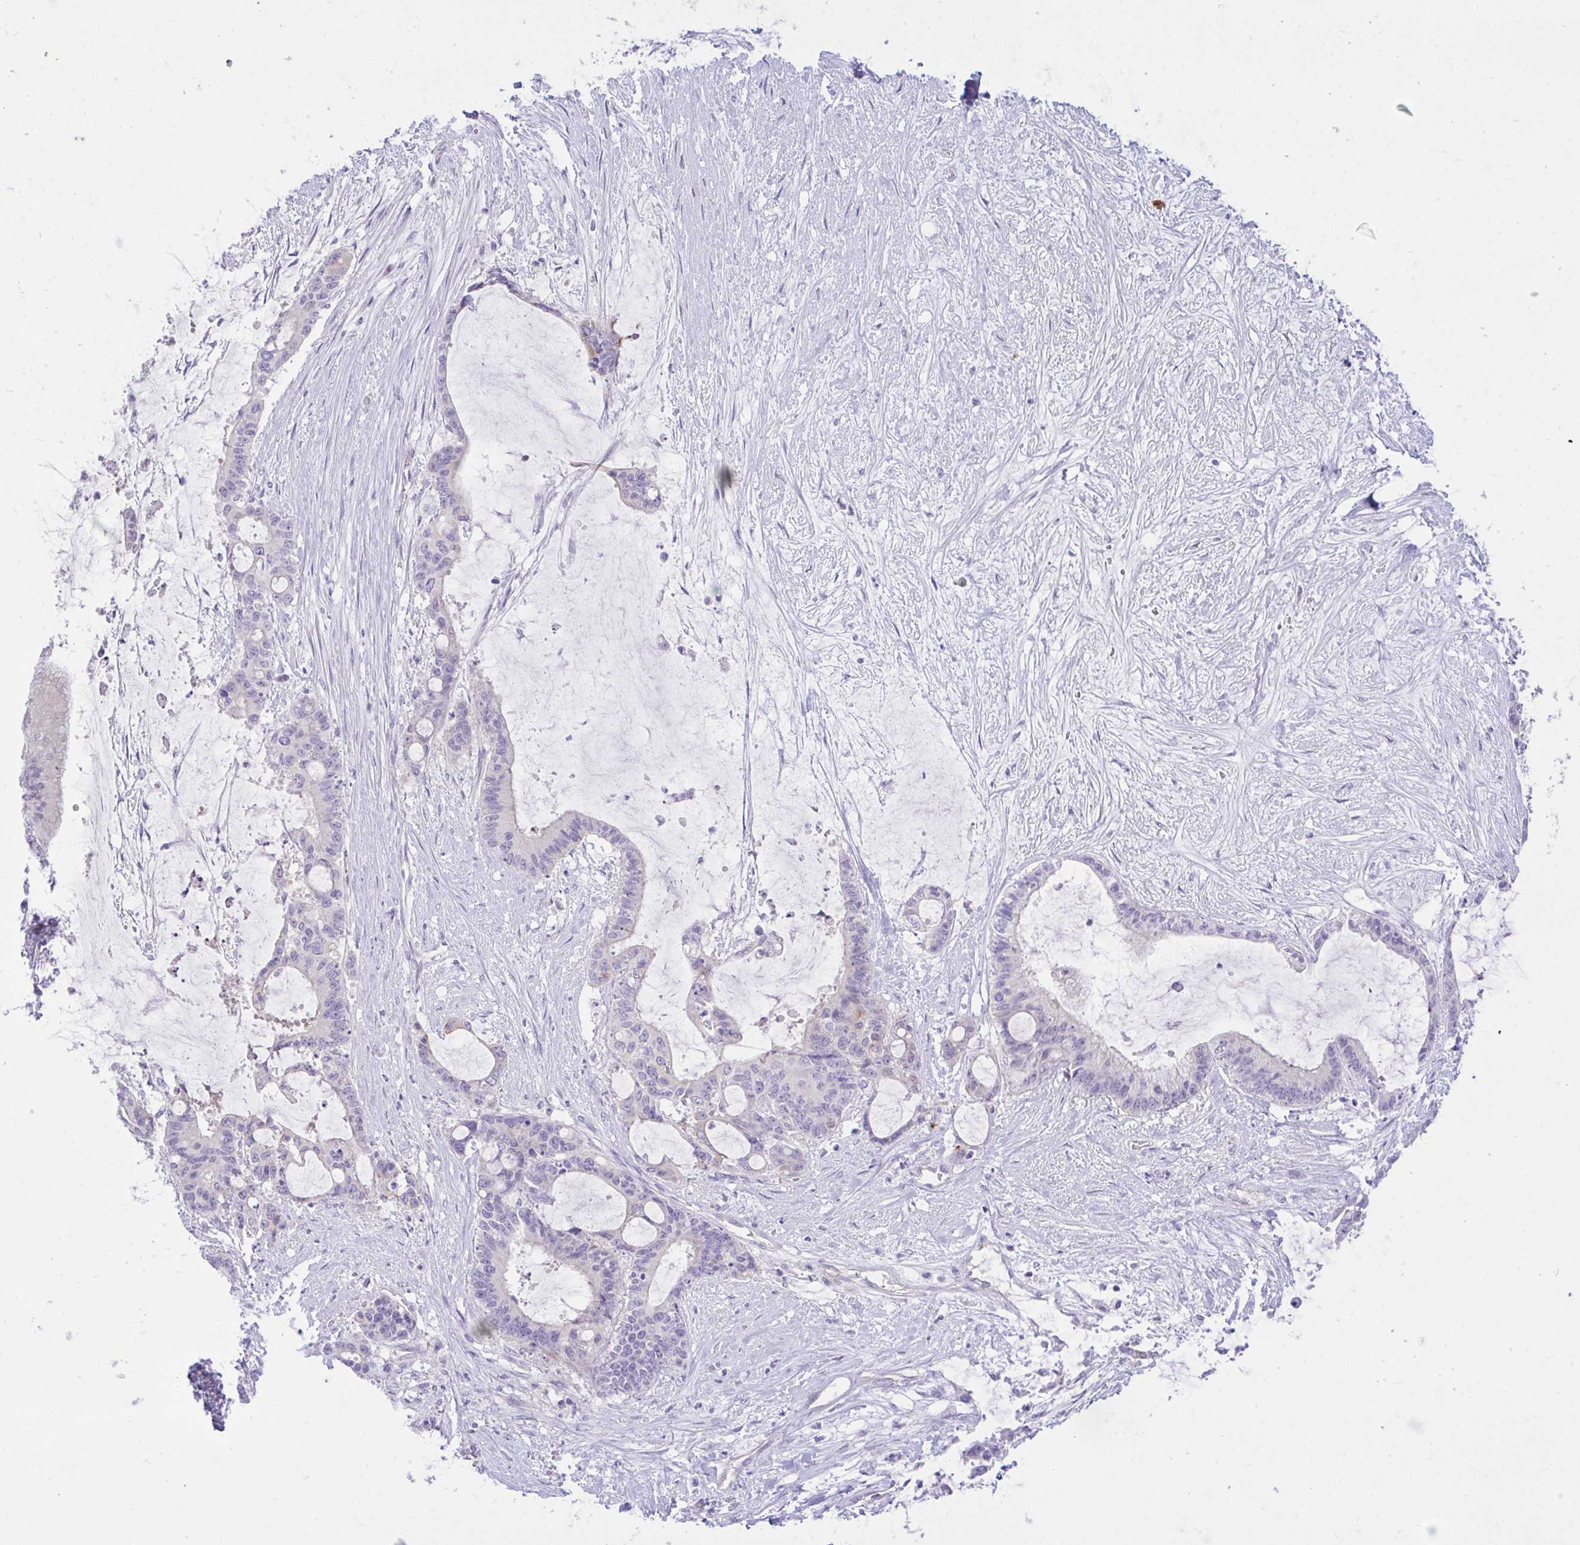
{"staining": {"intensity": "negative", "quantity": "none", "location": "none"}, "tissue": "liver cancer", "cell_type": "Tumor cells", "image_type": "cancer", "snomed": [{"axis": "morphology", "description": "Normal tissue, NOS"}, {"axis": "morphology", "description": "Cholangiocarcinoma"}, {"axis": "topography", "description": "Liver"}, {"axis": "topography", "description": "Peripheral nerve tissue"}], "caption": "A photomicrograph of cholangiocarcinoma (liver) stained for a protein shows no brown staining in tumor cells.", "gene": "ZNF101", "patient": {"sex": "female", "age": 73}}